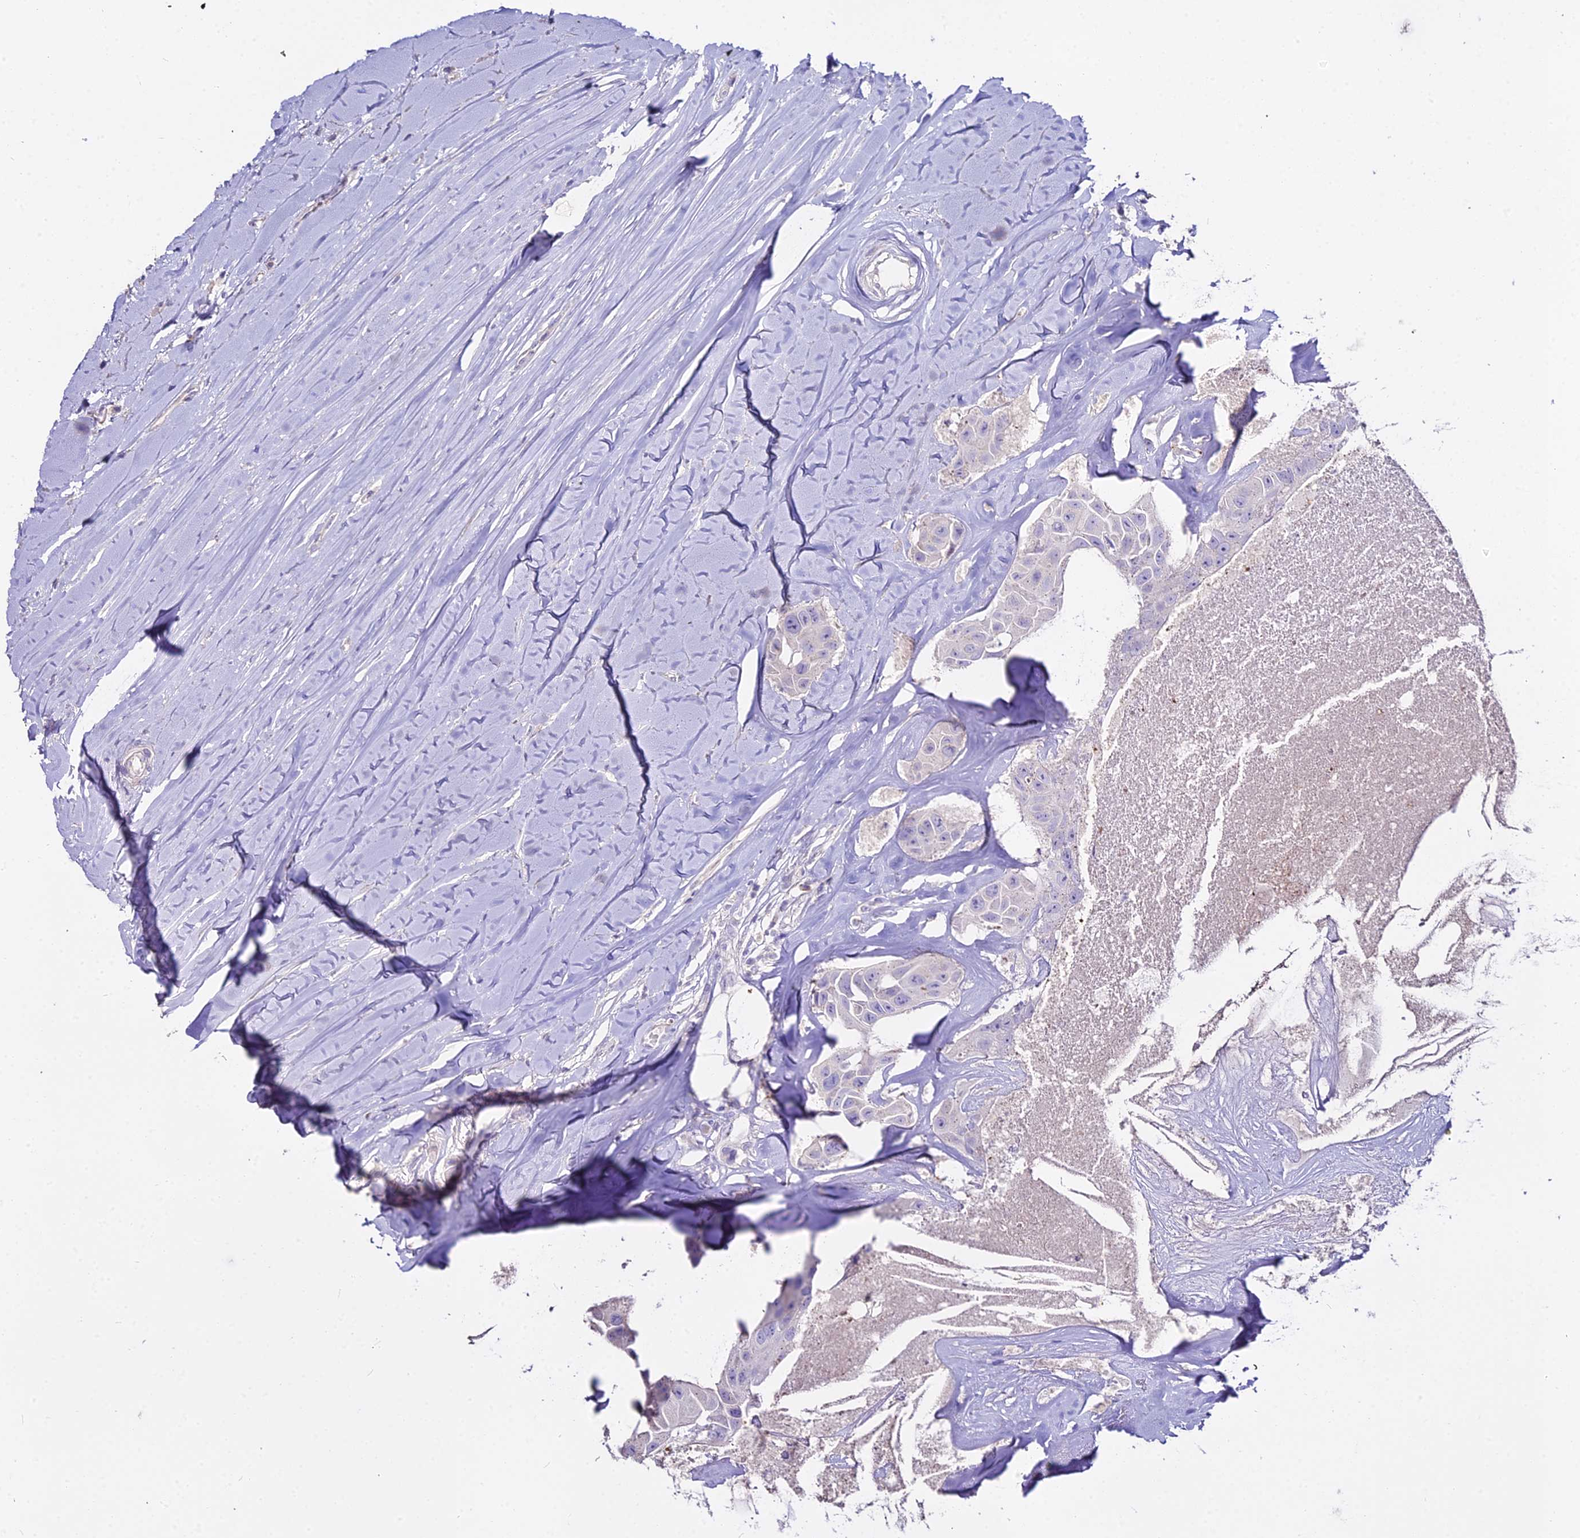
{"staining": {"intensity": "negative", "quantity": "none", "location": "none"}, "tissue": "head and neck cancer", "cell_type": "Tumor cells", "image_type": "cancer", "snomed": [{"axis": "morphology", "description": "Adenocarcinoma, NOS"}, {"axis": "morphology", "description": "Adenocarcinoma, metastatic, NOS"}, {"axis": "topography", "description": "Head-Neck"}], "caption": "IHC photomicrograph of human head and neck cancer (metastatic adenocarcinoma) stained for a protein (brown), which demonstrates no positivity in tumor cells.", "gene": "GLYAT", "patient": {"sex": "male", "age": 75}}